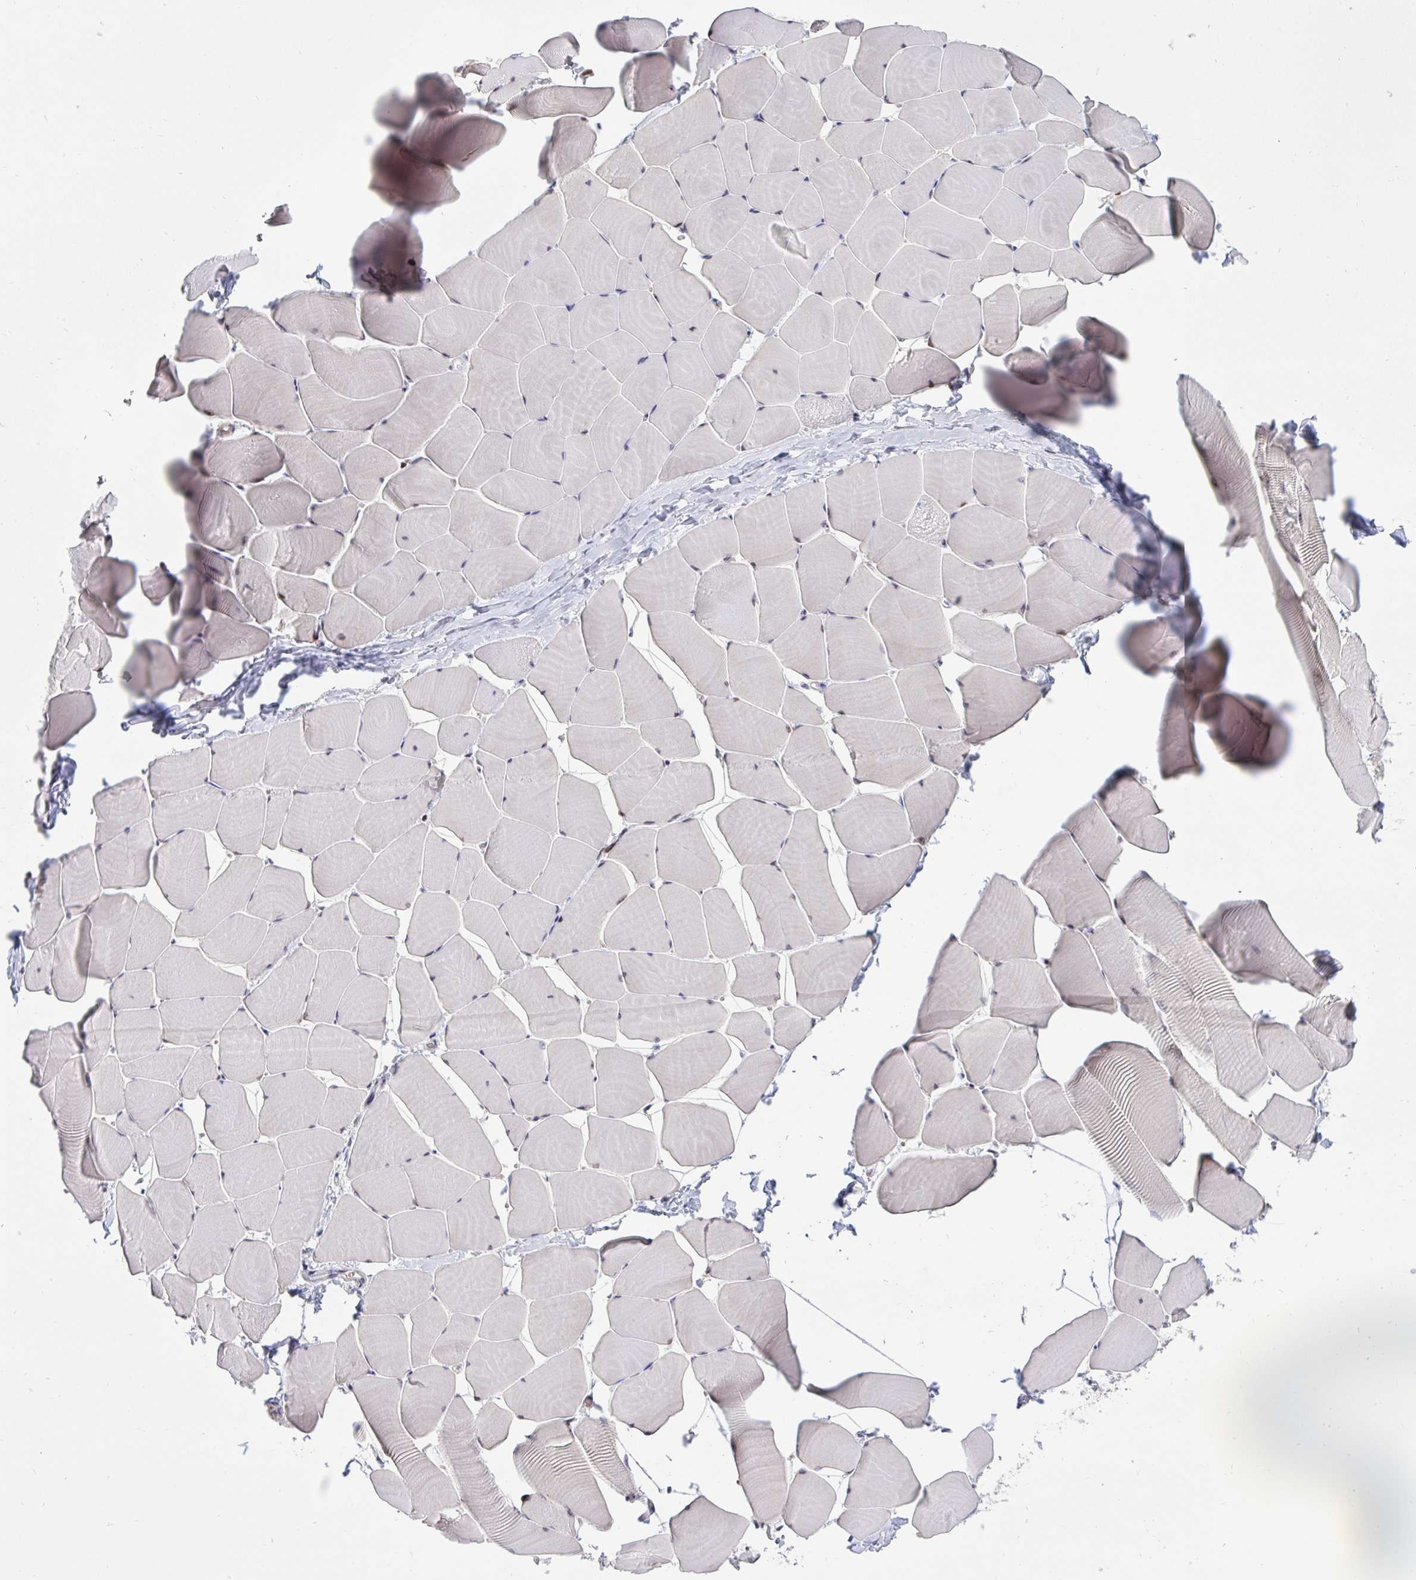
{"staining": {"intensity": "weak", "quantity": "25%-75%", "location": "nuclear"}, "tissue": "skeletal muscle", "cell_type": "Myocytes", "image_type": "normal", "snomed": [{"axis": "morphology", "description": "Normal tissue, NOS"}, {"axis": "topography", "description": "Skeletal muscle"}], "caption": "Benign skeletal muscle reveals weak nuclear positivity in about 25%-75% of myocytes.", "gene": "PLPPR3", "patient": {"sex": "male", "age": 25}}